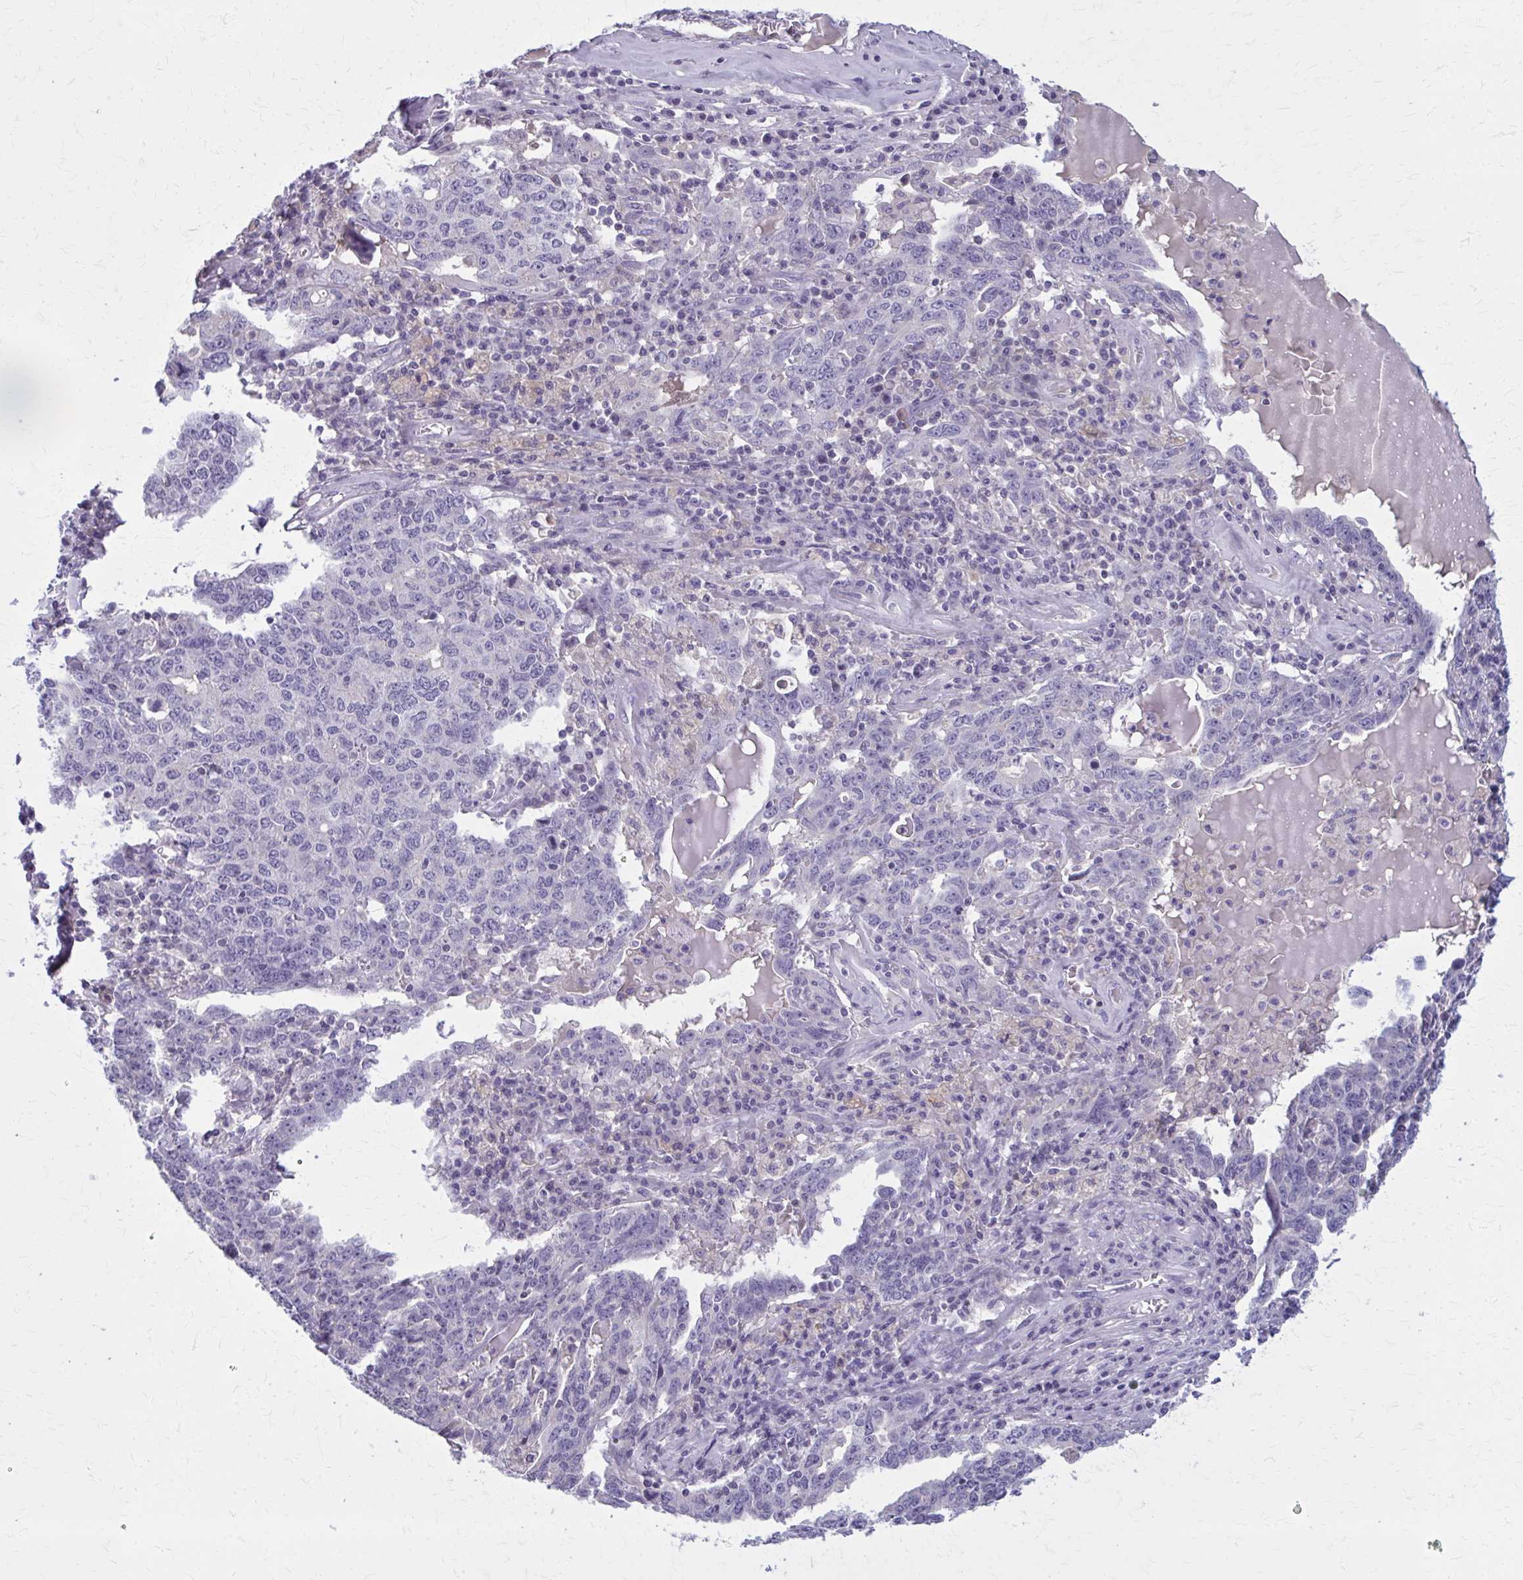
{"staining": {"intensity": "negative", "quantity": "none", "location": "none"}, "tissue": "ovarian cancer", "cell_type": "Tumor cells", "image_type": "cancer", "snomed": [{"axis": "morphology", "description": "Carcinoma, endometroid"}, {"axis": "topography", "description": "Ovary"}], "caption": "Immunohistochemistry micrograph of neoplastic tissue: ovarian cancer stained with DAB displays no significant protein staining in tumor cells.", "gene": "OR4A47", "patient": {"sex": "female", "age": 62}}